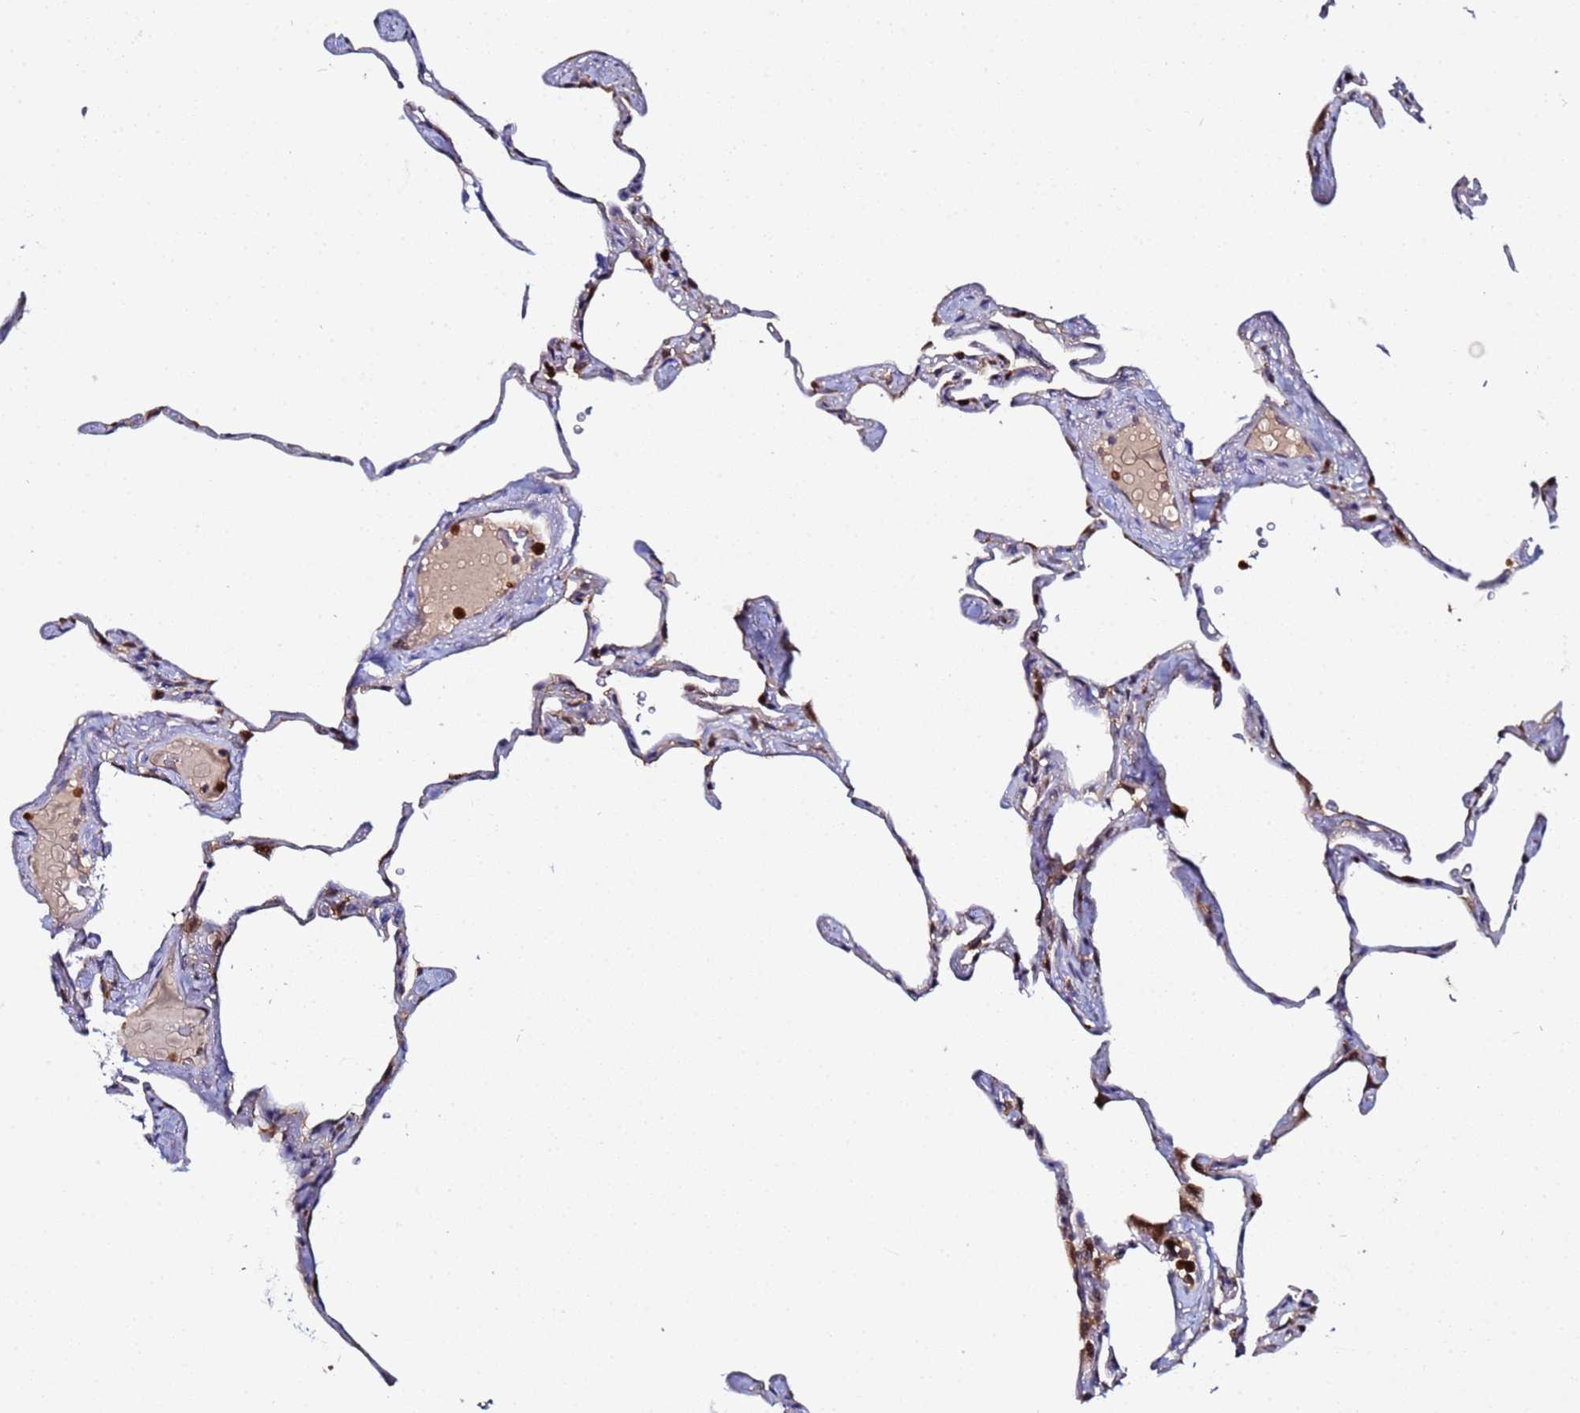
{"staining": {"intensity": "moderate", "quantity": "25%-75%", "location": "cytoplasmic/membranous"}, "tissue": "lung", "cell_type": "Alveolar cells", "image_type": "normal", "snomed": [{"axis": "morphology", "description": "Normal tissue, NOS"}, {"axis": "topography", "description": "Lung"}], "caption": "Moderate cytoplasmic/membranous expression is identified in about 25%-75% of alveolar cells in benign lung.", "gene": "CCDC127", "patient": {"sex": "male", "age": 65}}